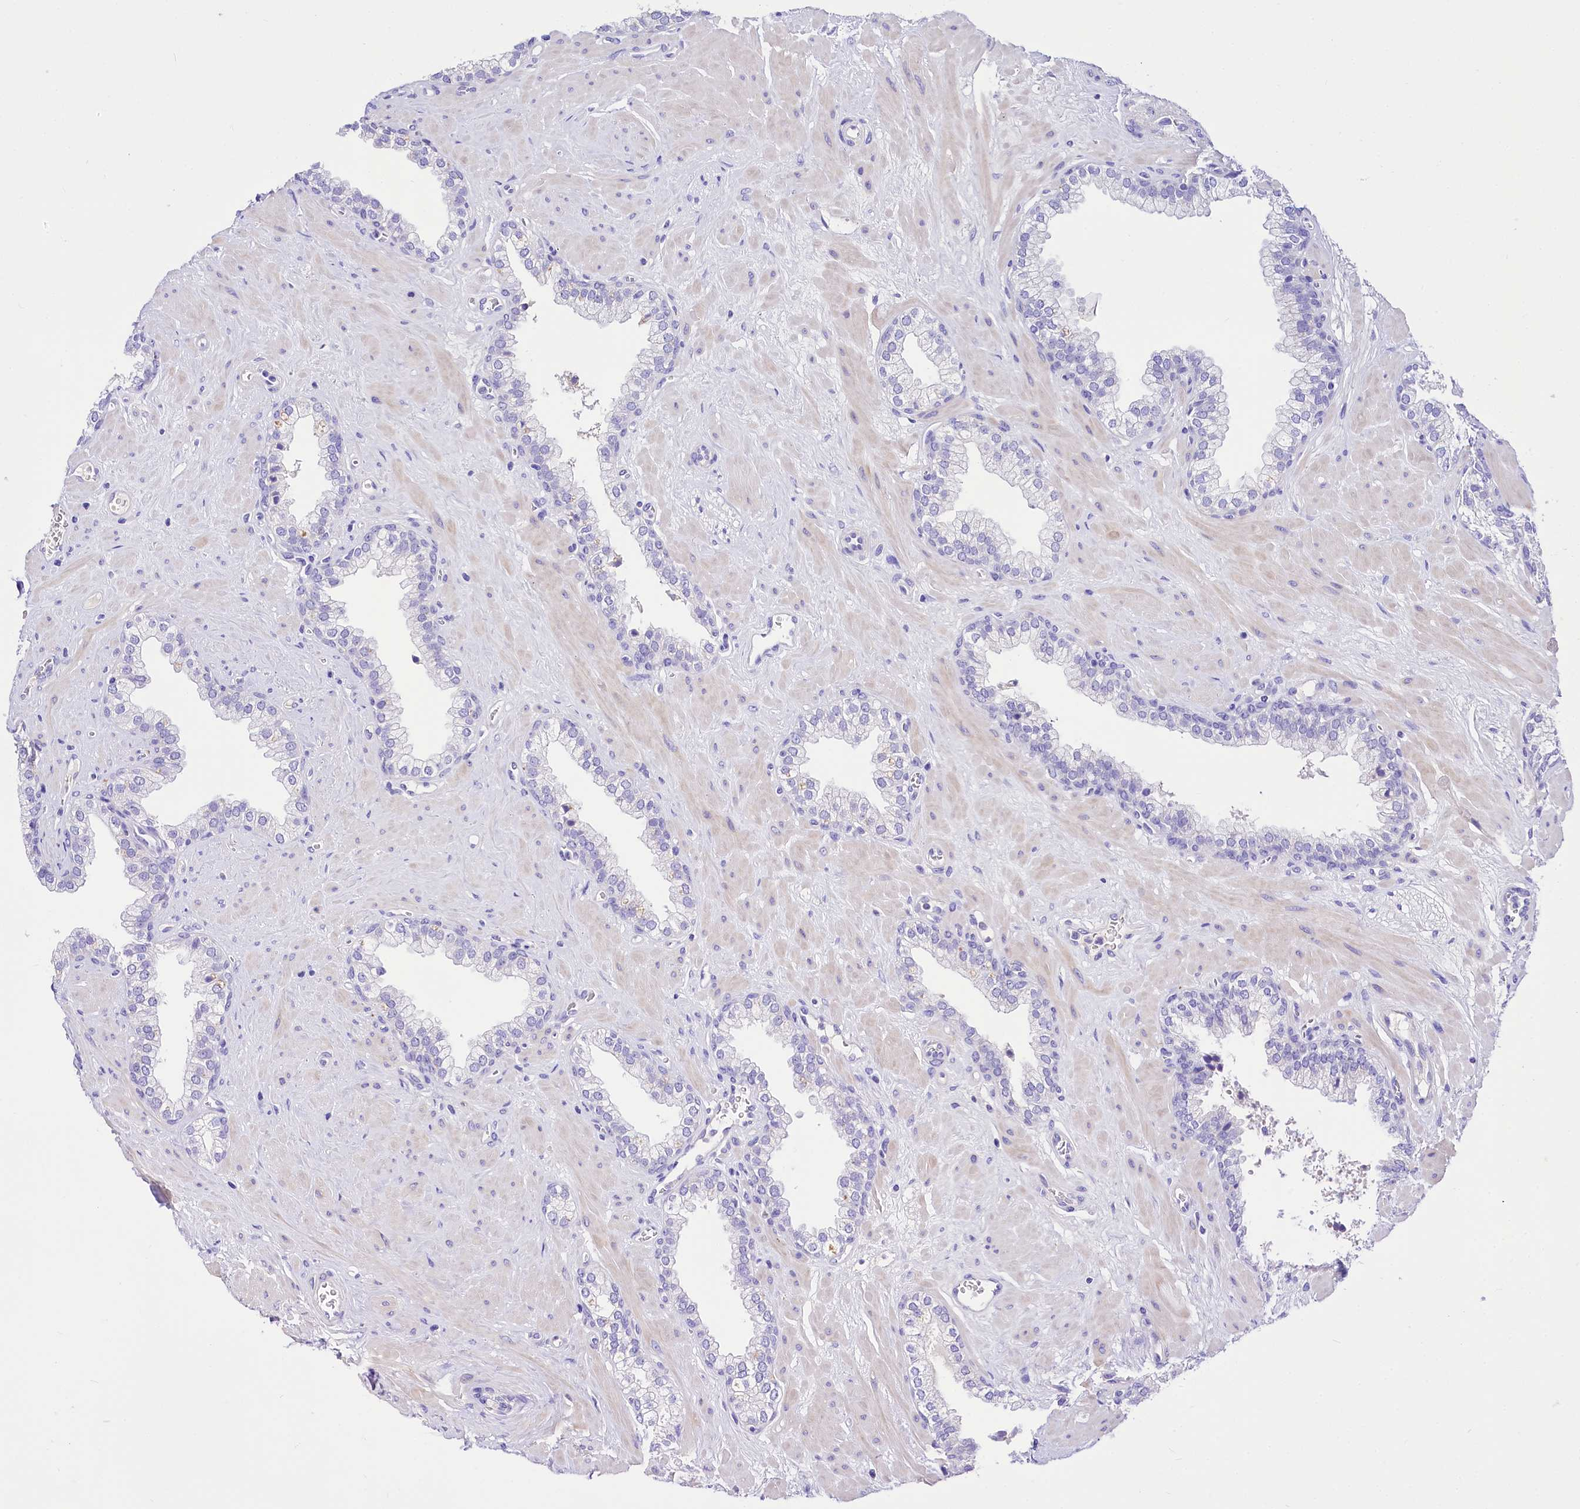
{"staining": {"intensity": "negative", "quantity": "none", "location": "none"}, "tissue": "prostate", "cell_type": "Glandular cells", "image_type": "normal", "snomed": [{"axis": "morphology", "description": "Normal tissue, NOS"}, {"axis": "morphology", "description": "Urothelial carcinoma, Low grade"}, {"axis": "topography", "description": "Urinary bladder"}, {"axis": "topography", "description": "Prostate"}], "caption": "This is an immunohistochemistry (IHC) photomicrograph of normal human prostate. There is no expression in glandular cells.", "gene": "A2ML1", "patient": {"sex": "male", "age": 60}}